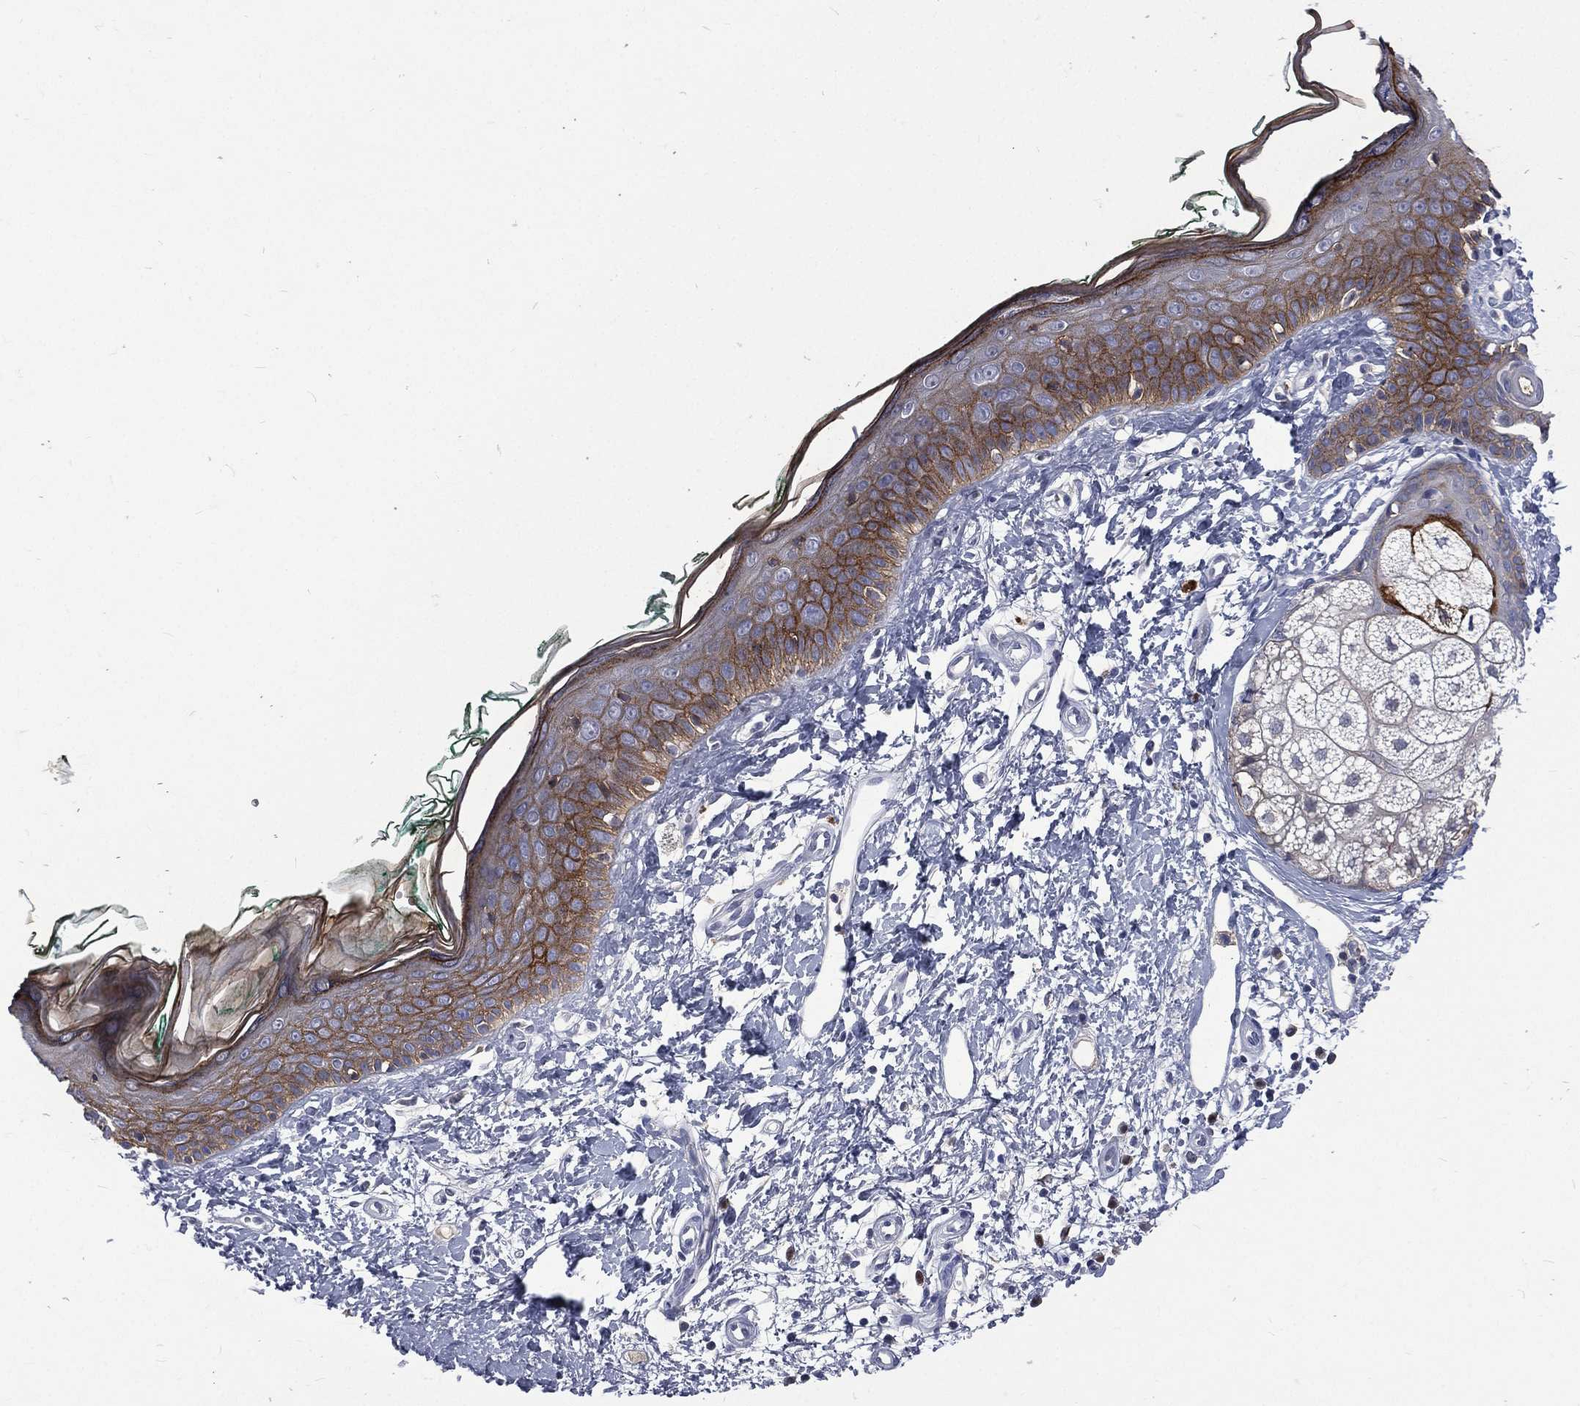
{"staining": {"intensity": "negative", "quantity": "none", "location": "none"}, "tissue": "skin", "cell_type": "Fibroblasts", "image_type": "normal", "snomed": [{"axis": "morphology", "description": "Normal tissue, NOS"}, {"axis": "morphology", "description": "Basal cell carcinoma"}, {"axis": "topography", "description": "Skin"}], "caption": "A high-resolution histopathology image shows IHC staining of normal skin, which reveals no significant expression in fibroblasts. (Brightfield microscopy of DAB (3,3'-diaminobenzidine) immunohistochemistry at high magnification).", "gene": "CA12", "patient": {"sex": "male", "age": 33}}